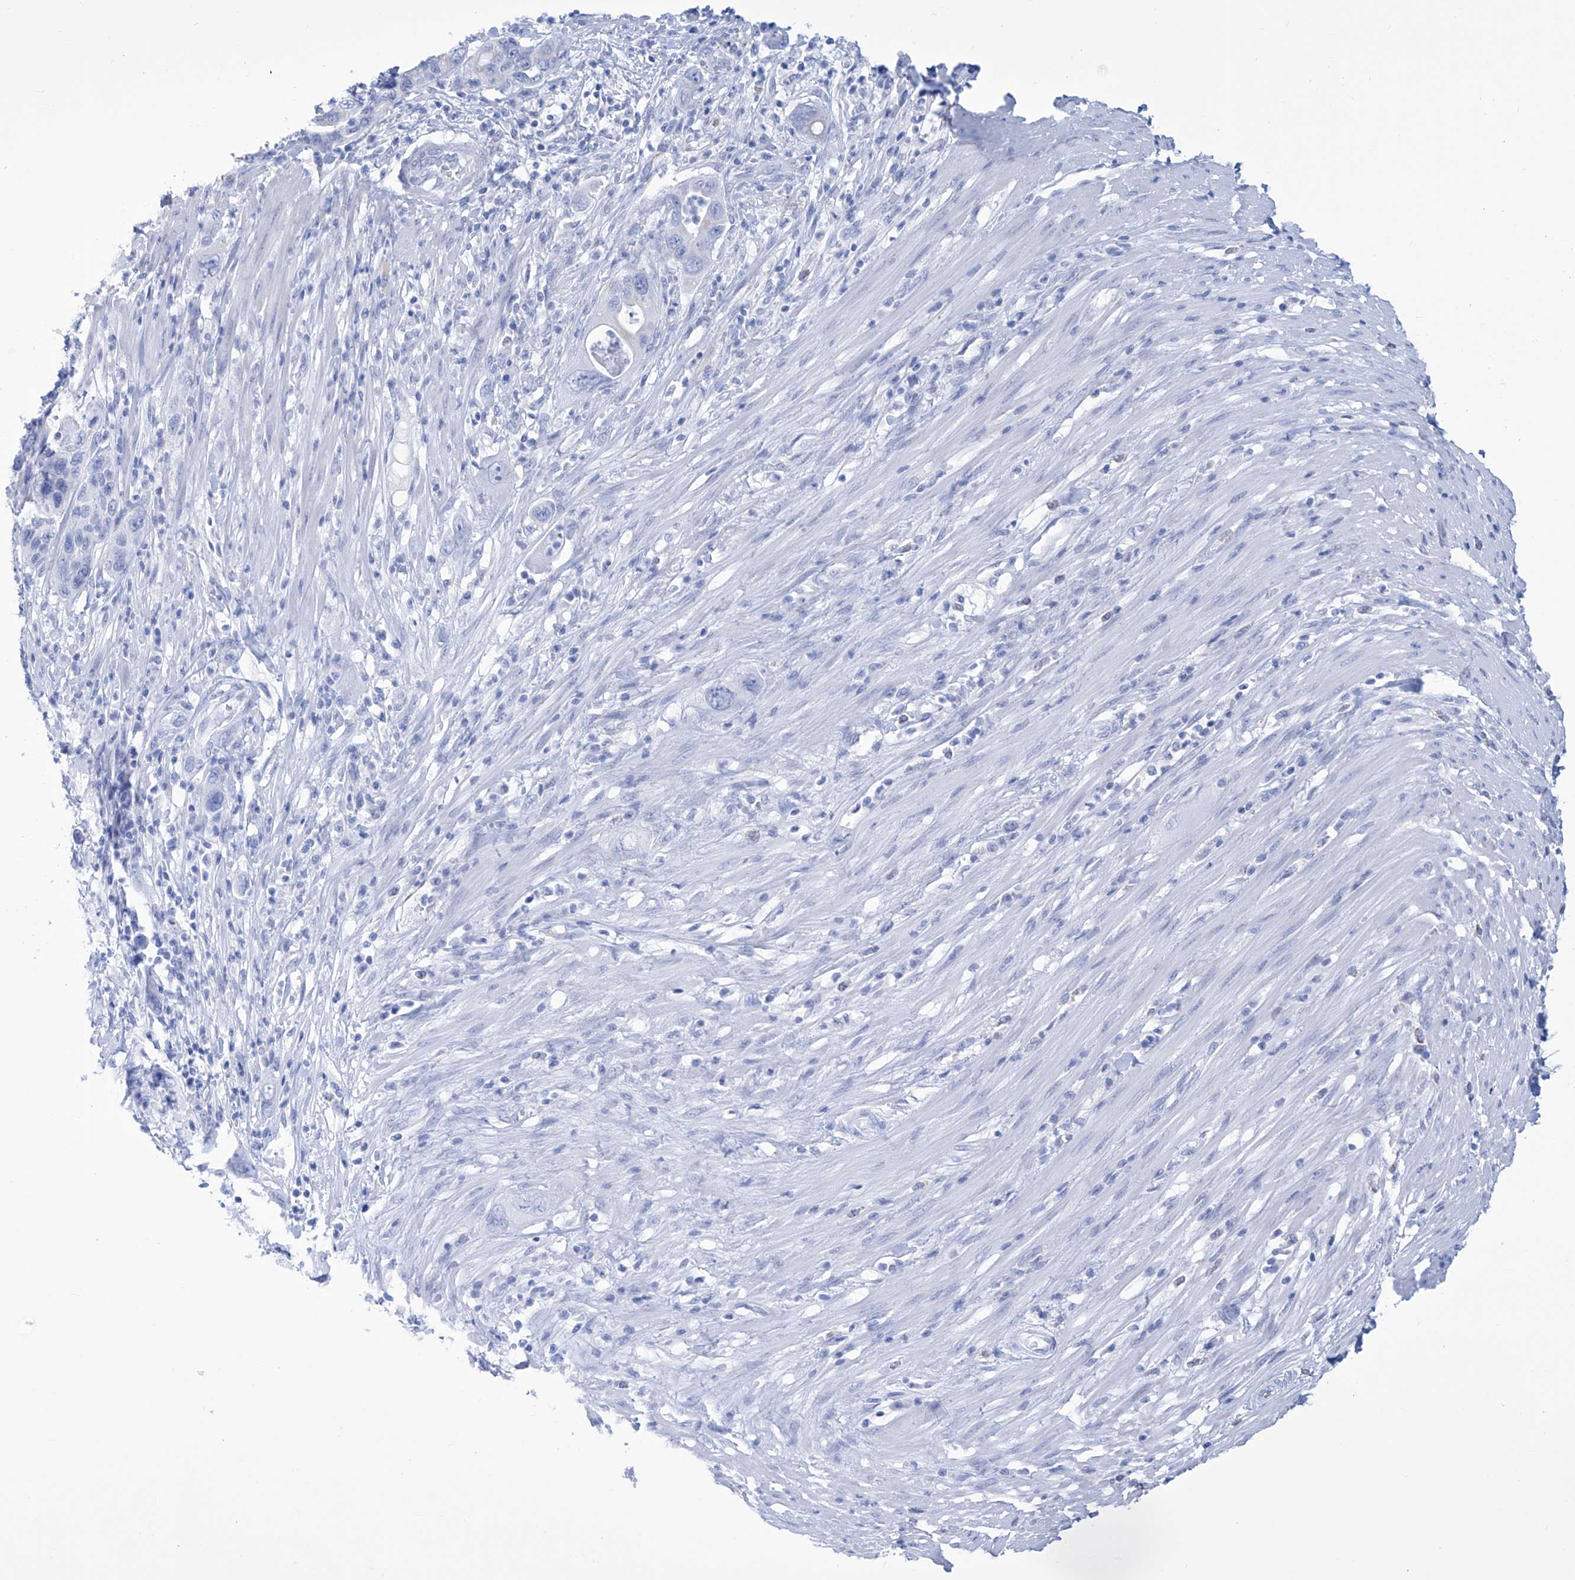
{"staining": {"intensity": "negative", "quantity": "none", "location": "none"}, "tissue": "pancreatic cancer", "cell_type": "Tumor cells", "image_type": "cancer", "snomed": [{"axis": "morphology", "description": "Adenocarcinoma, NOS"}, {"axis": "topography", "description": "Pancreas"}], "caption": "High power microscopy photomicrograph of an immunohistochemistry (IHC) photomicrograph of adenocarcinoma (pancreatic), revealing no significant expression in tumor cells.", "gene": "ALDH6A1", "patient": {"sex": "female", "age": 71}}